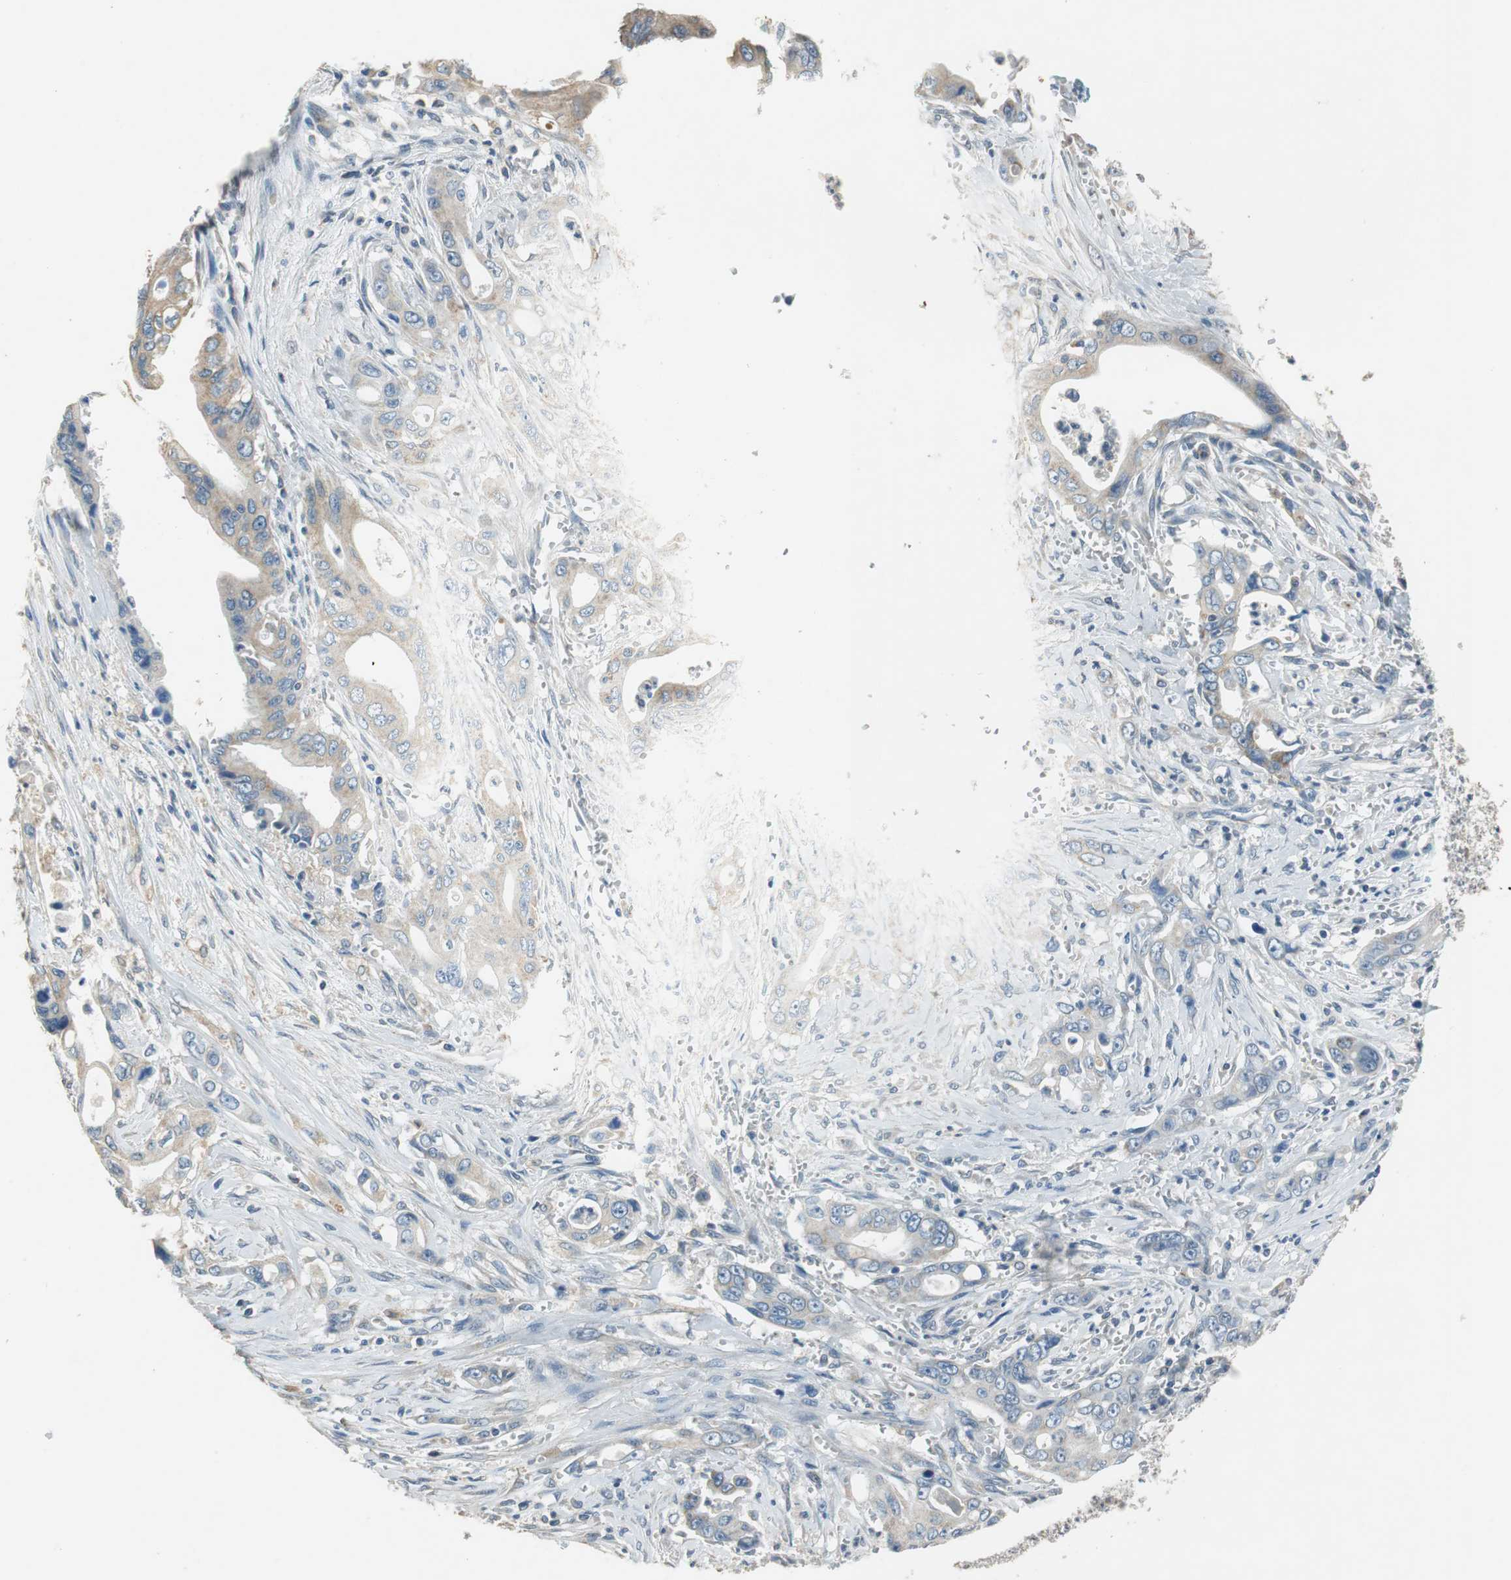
{"staining": {"intensity": "moderate", "quantity": "25%-75%", "location": "cytoplasmic/membranous"}, "tissue": "pancreatic cancer", "cell_type": "Tumor cells", "image_type": "cancer", "snomed": [{"axis": "morphology", "description": "Adenocarcinoma, NOS"}, {"axis": "topography", "description": "Pancreas"}], "caption": "A micrograph showing moderate cytoplasmic/membranous expression in about 25%-75% of tumor cells in pancreatic adenocarcinoma, as visualized by brown immunohistochemical staining.", "gene": "ALDH4A1", "patient": {"sex": "male", "age": 59}}